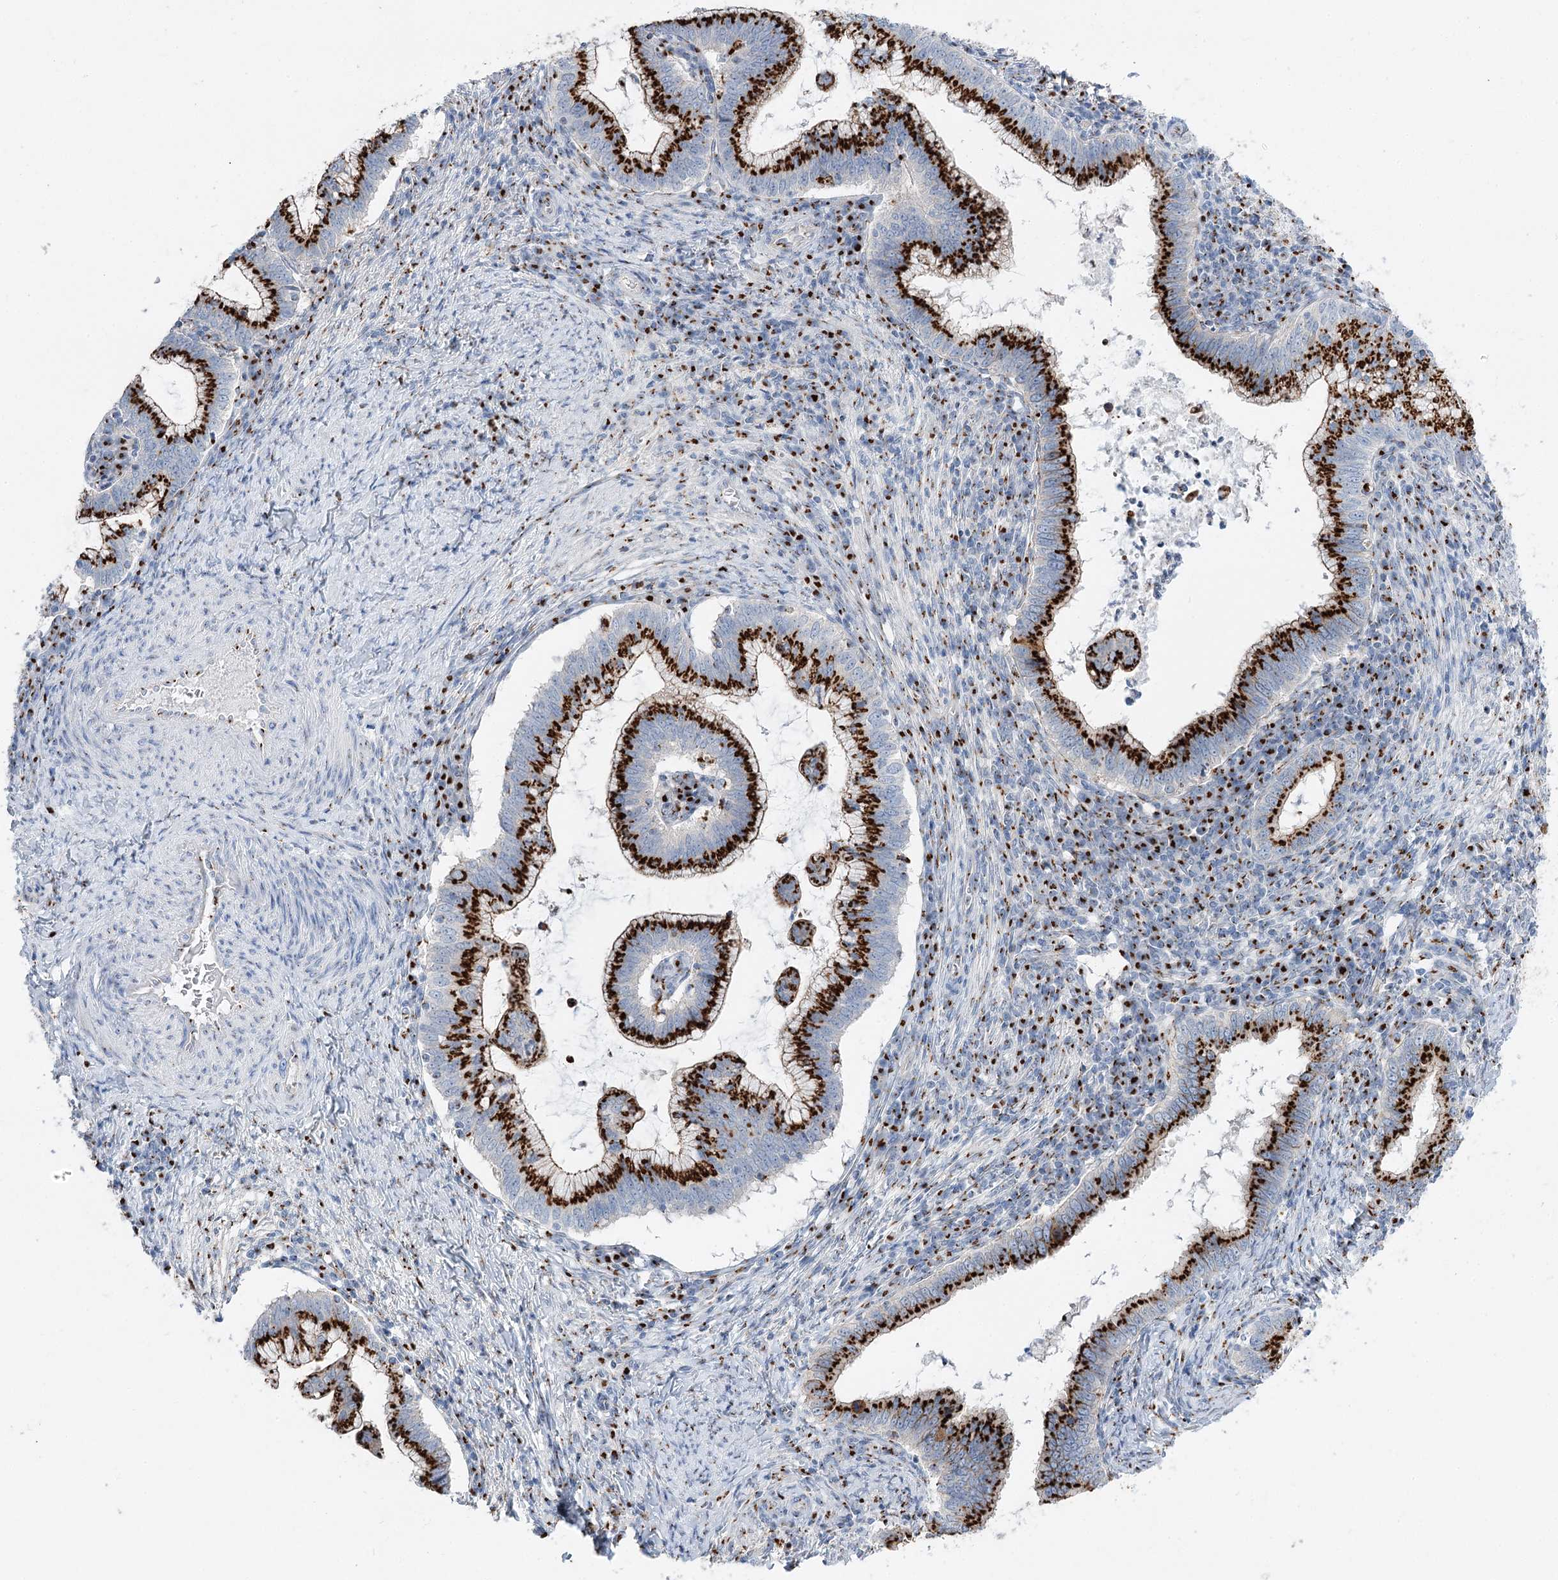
{"staining": {"intensity": "strong", "quantity": ">75%", "location": "cytoplasmic/membranous"}, "tissue": "cervical cancer", "cell_type": "Tumor cells", "image_type": "cancer", "snomed": [{"axis": "morphology", "description": "Adenocarcinoma, NOS"}, {"axis": "topography", "description": "Cervix"}], "caption": "This image displays immunohistochemistry (IHC) staining of human cervical cancer (adenocarcinoma), with high strong cytoplasmic/membranous expression in approximately >75% of tumor cells.", "gene": "TMEM165", "patient": {"sex": "female", "age": 36}}